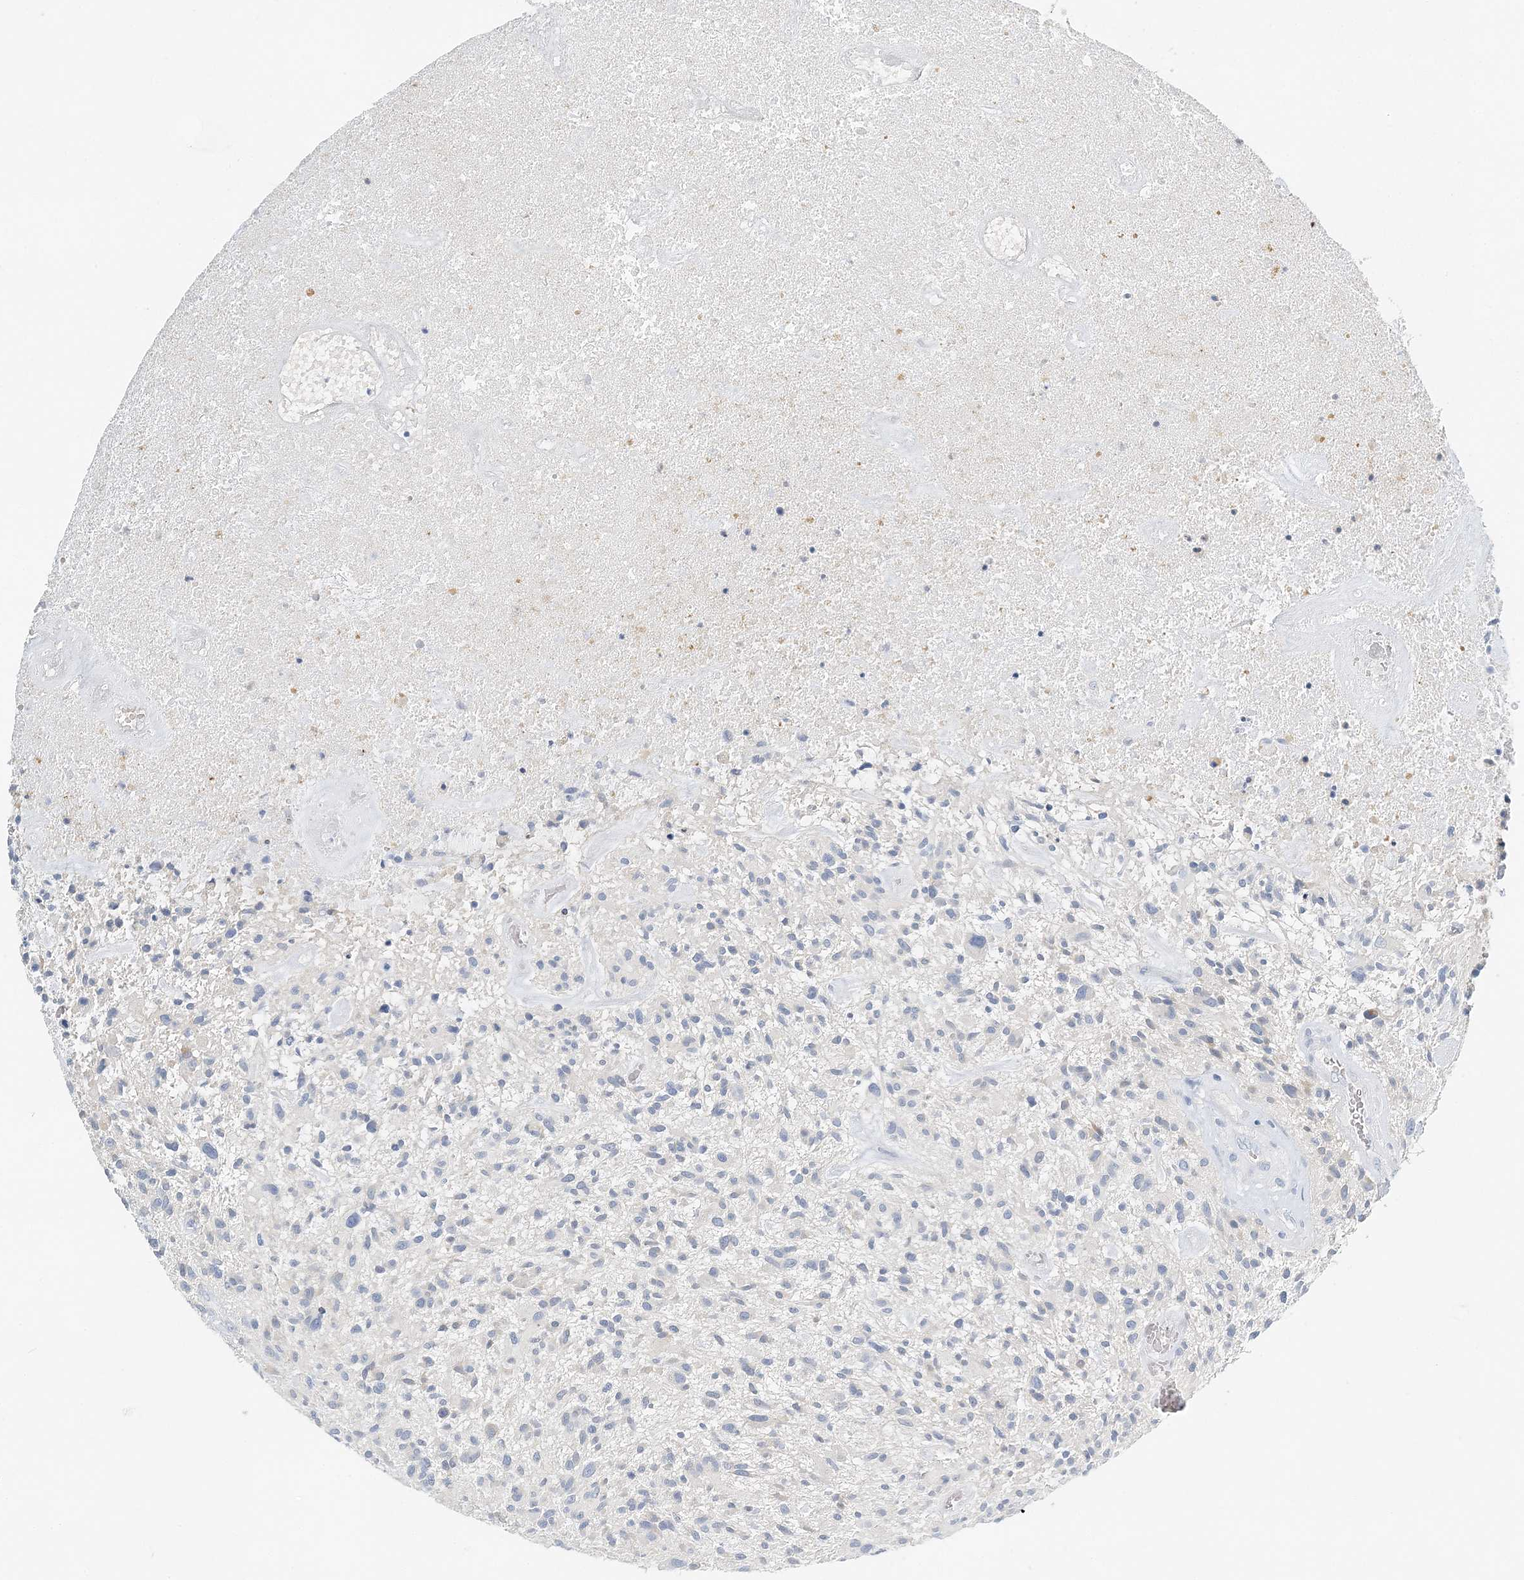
{"staining": {"intensity": "negative", "quantity": "none", "location": "none"}, "tissue": "glioma", "cell_type": "Tumor cells", "image_type": "cancer", "snomed": [{"axis": "morphology", "description": "Glioma, malignant, High grade"}, {"axis": "topography", "description": "Brain"}], "caption": "Immunohistochemistry (IHC) of malignant glioma (high-grade) displays no expression in tumor cells.", "gene": "VILL", "patient": {"sex": "male", "age": 47}}